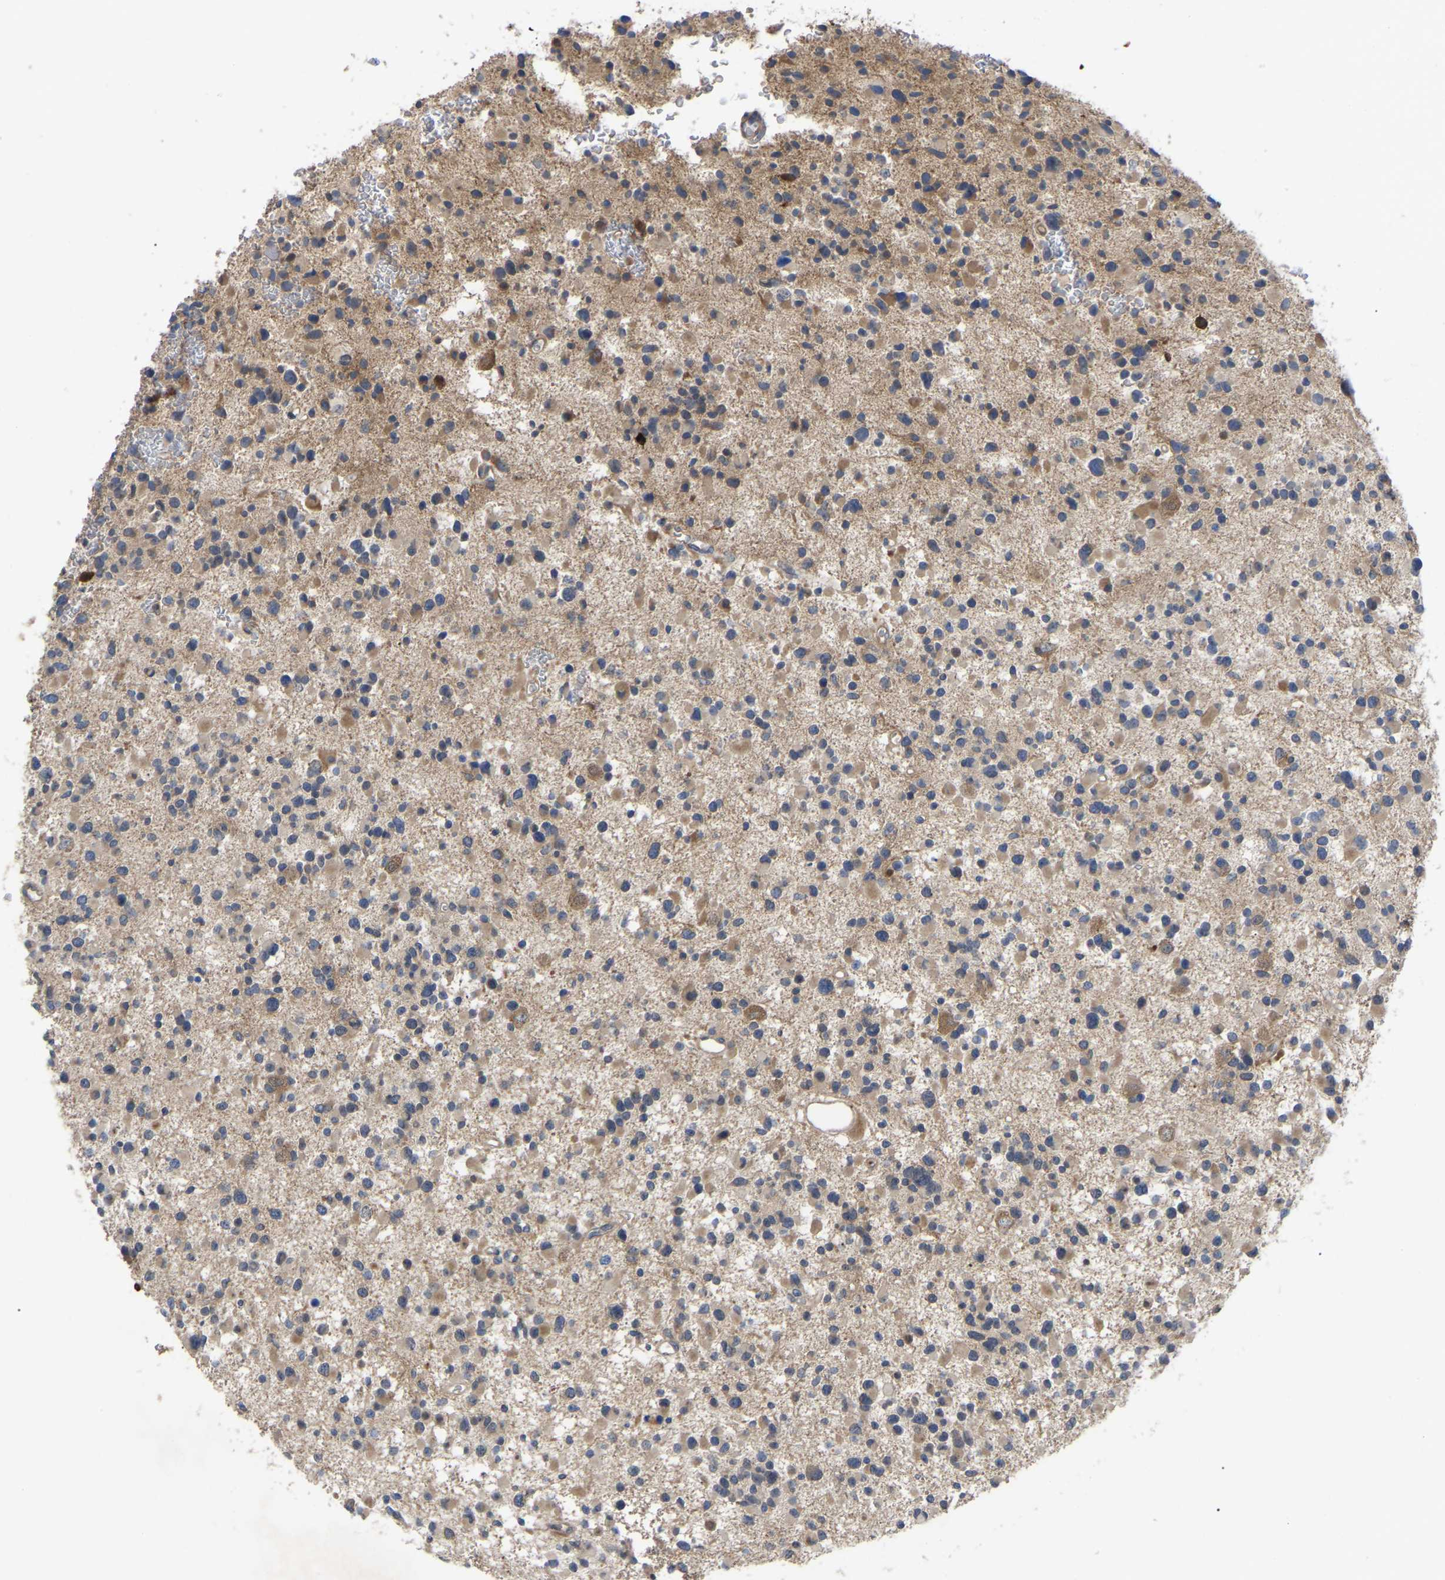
{"staining": {"intensity": "moderate", "quantity": "25%-75%", "location": "cytoplasmic/membranous"}, "tissue": "glioma", "cell_type": "Tumor cells", "image_type": "cancer", "snomed": [{"axis": "morphology", "description": "Glioma, malignant, Low grade"}, {"axis": "topography", "description": "Brain"}], "caption": "The histopathology image reveals a brown stain indicating the presence of a protein in the cytoplasmic/membranous of tumor cells in glioma. Nuclei are stained in blue.", "gene": "CIT", "patient": {"sex": "female", "age": 22}}